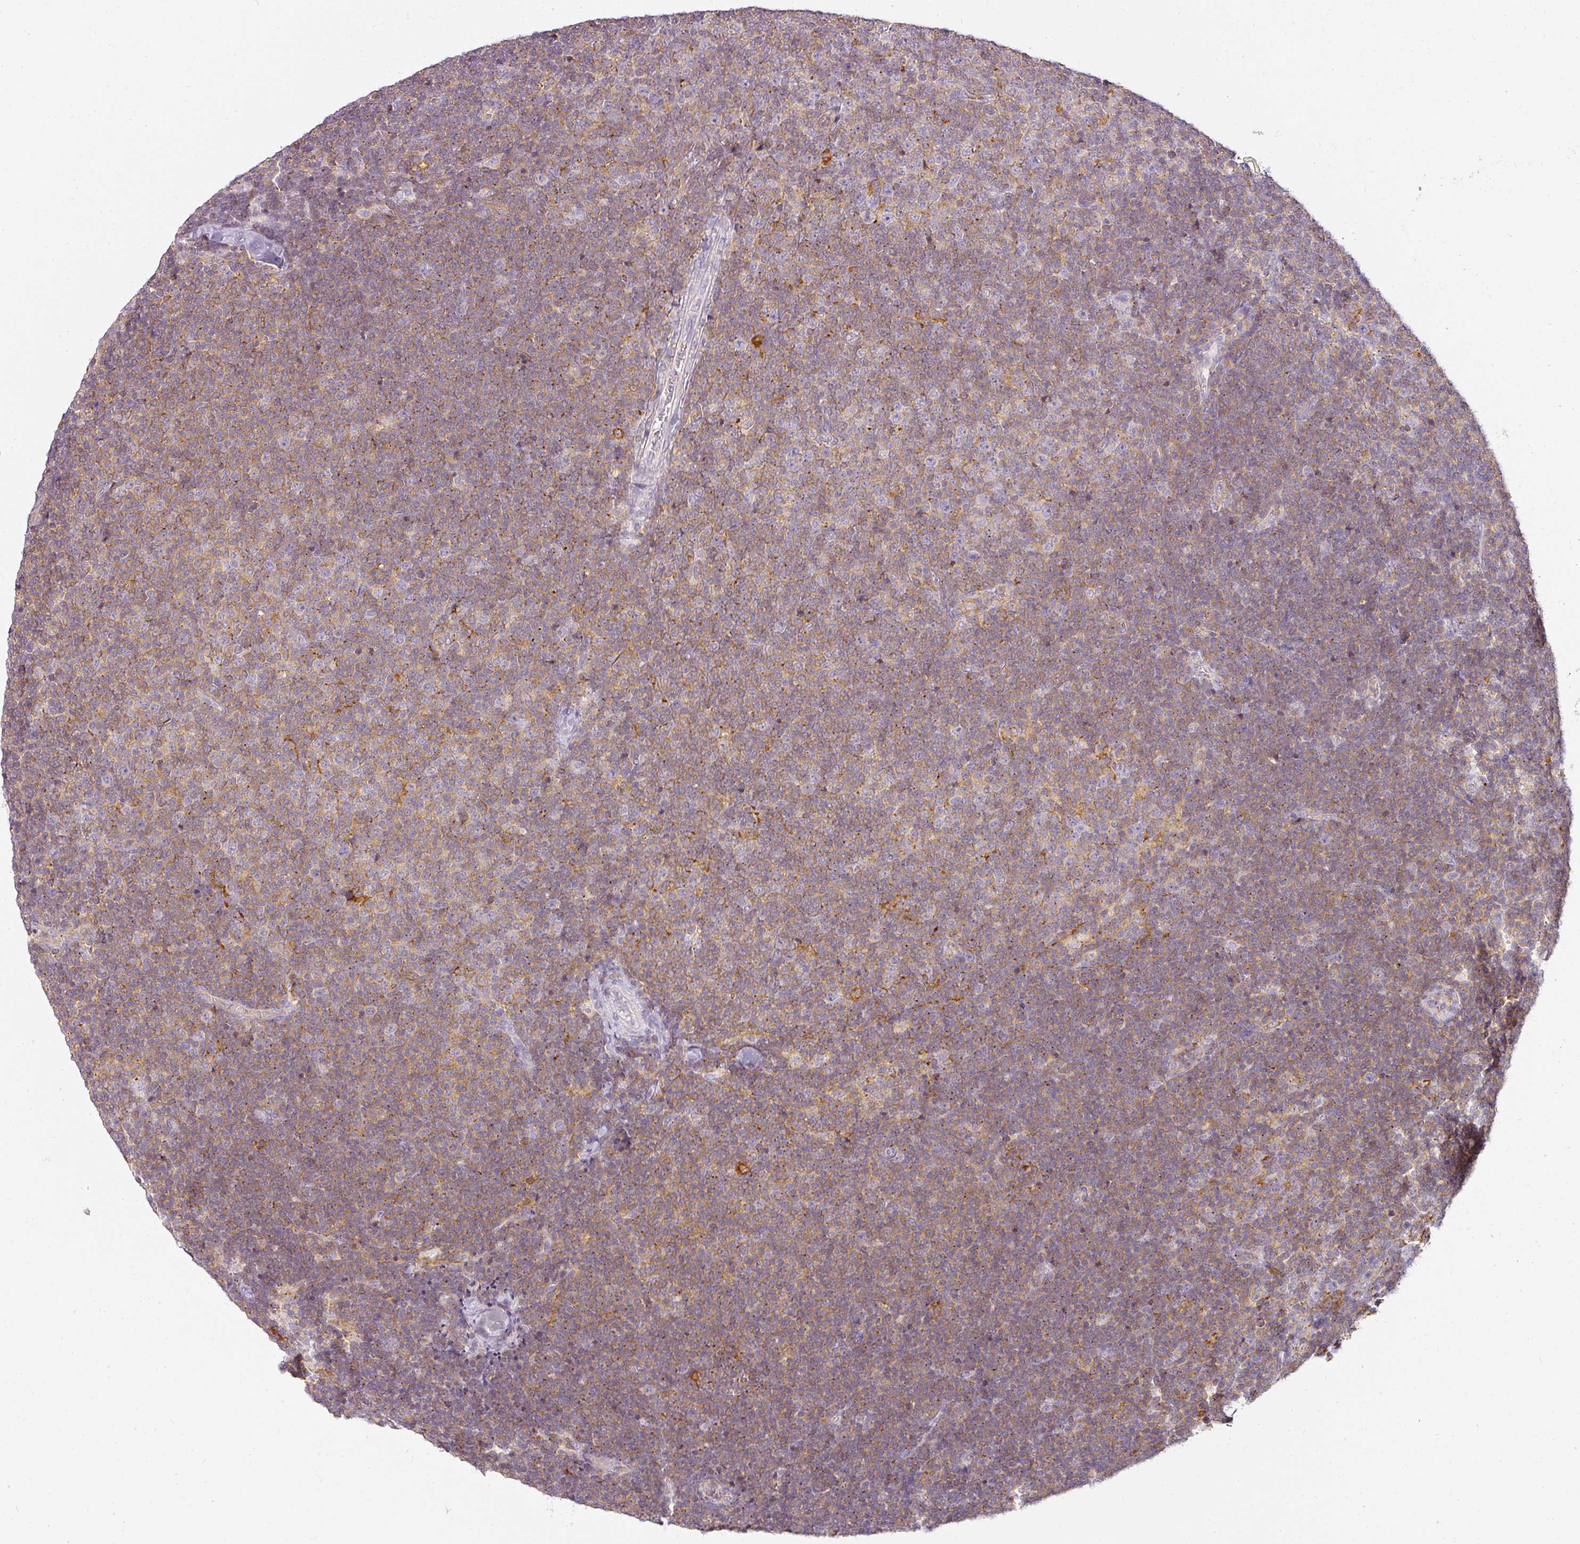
{"staining": {"intensity": "weak", "quantity": "25%-75%", "location": "cytoplasmic/membranous"}, "tissue": "lymphoma", "cell_type": "Tumor cells", "image_type": "cancer", "snomed": [{"axis": "morphology", "description": "Malignant lymphoma, non-Hodgkin's type, Low grade"}, {"axis": "topography", "description": "Lymph node"}], "caption": "Human lymphoma stained with a protein marker shows weak staining in tumor cells.", "gene": "TMEM42", "patient": {"sex": "male", "age": 48}}